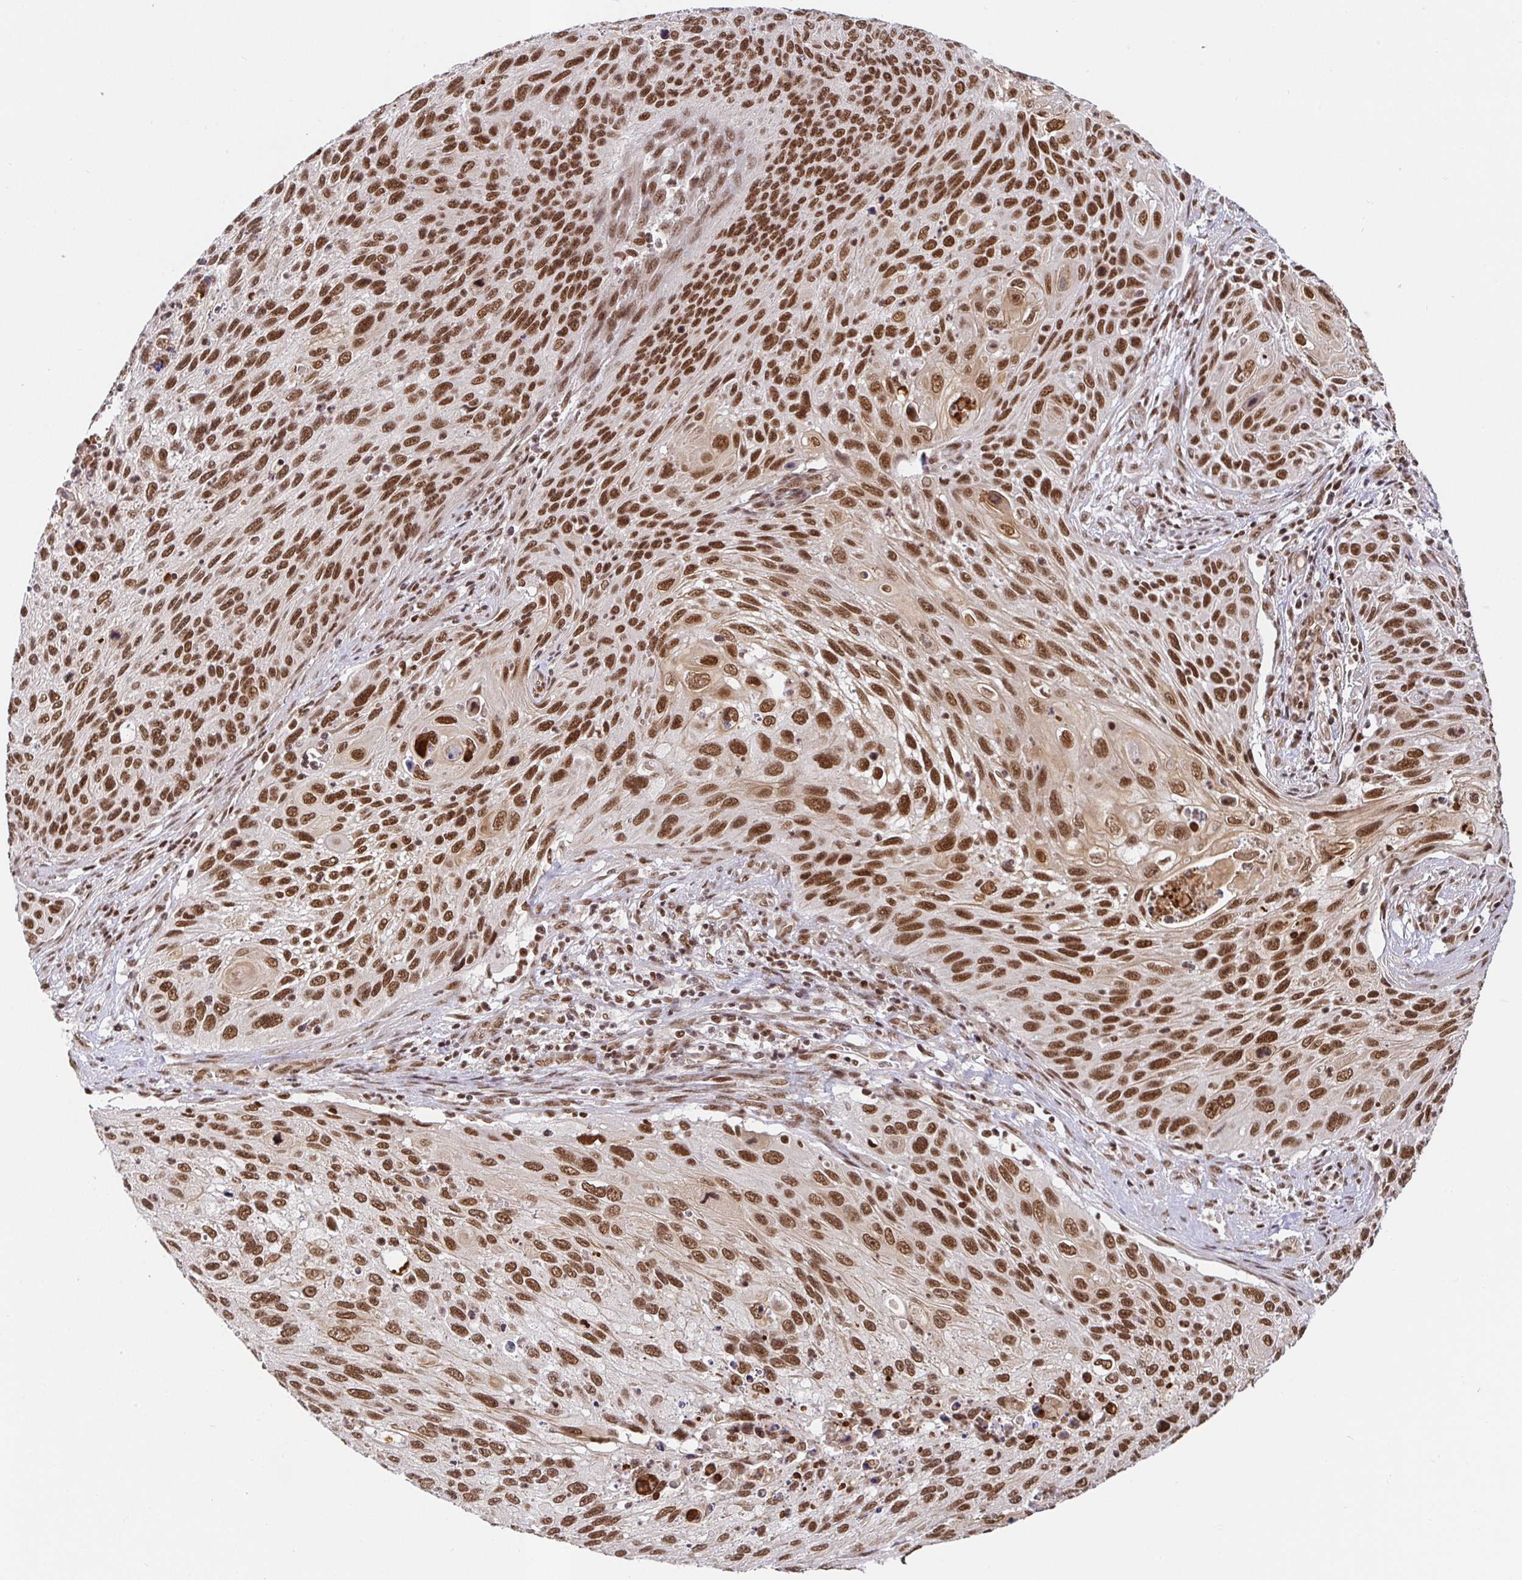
{"staining": {"intensity": "strong", "quantity": ">75%", "location": "nuclear"}, "tissue": "cervical cancer", "cell_type": "Tumor cells", "image_type": "cancer", "snomed": [{"axis": "morphology", "description": "Squamous cell carcinoma, NOS"}, {"axis": "topography", "description": "Cervix"}], "caption": "Immunohistochemistry (IHC) staining of squamous cell carcinoma (cervical), which shows high levels of strong nuclear positivity in about >75% of tumor cells indicating strong nuclear protein staining. The staining was performed using DAB (3,3'-diaminobenzidine) (brown) for protein detection and nuclei were counterstained in hematoxylin (blue).", "gene": "USF1", "patient": {"sex": "female", "age": 70}}